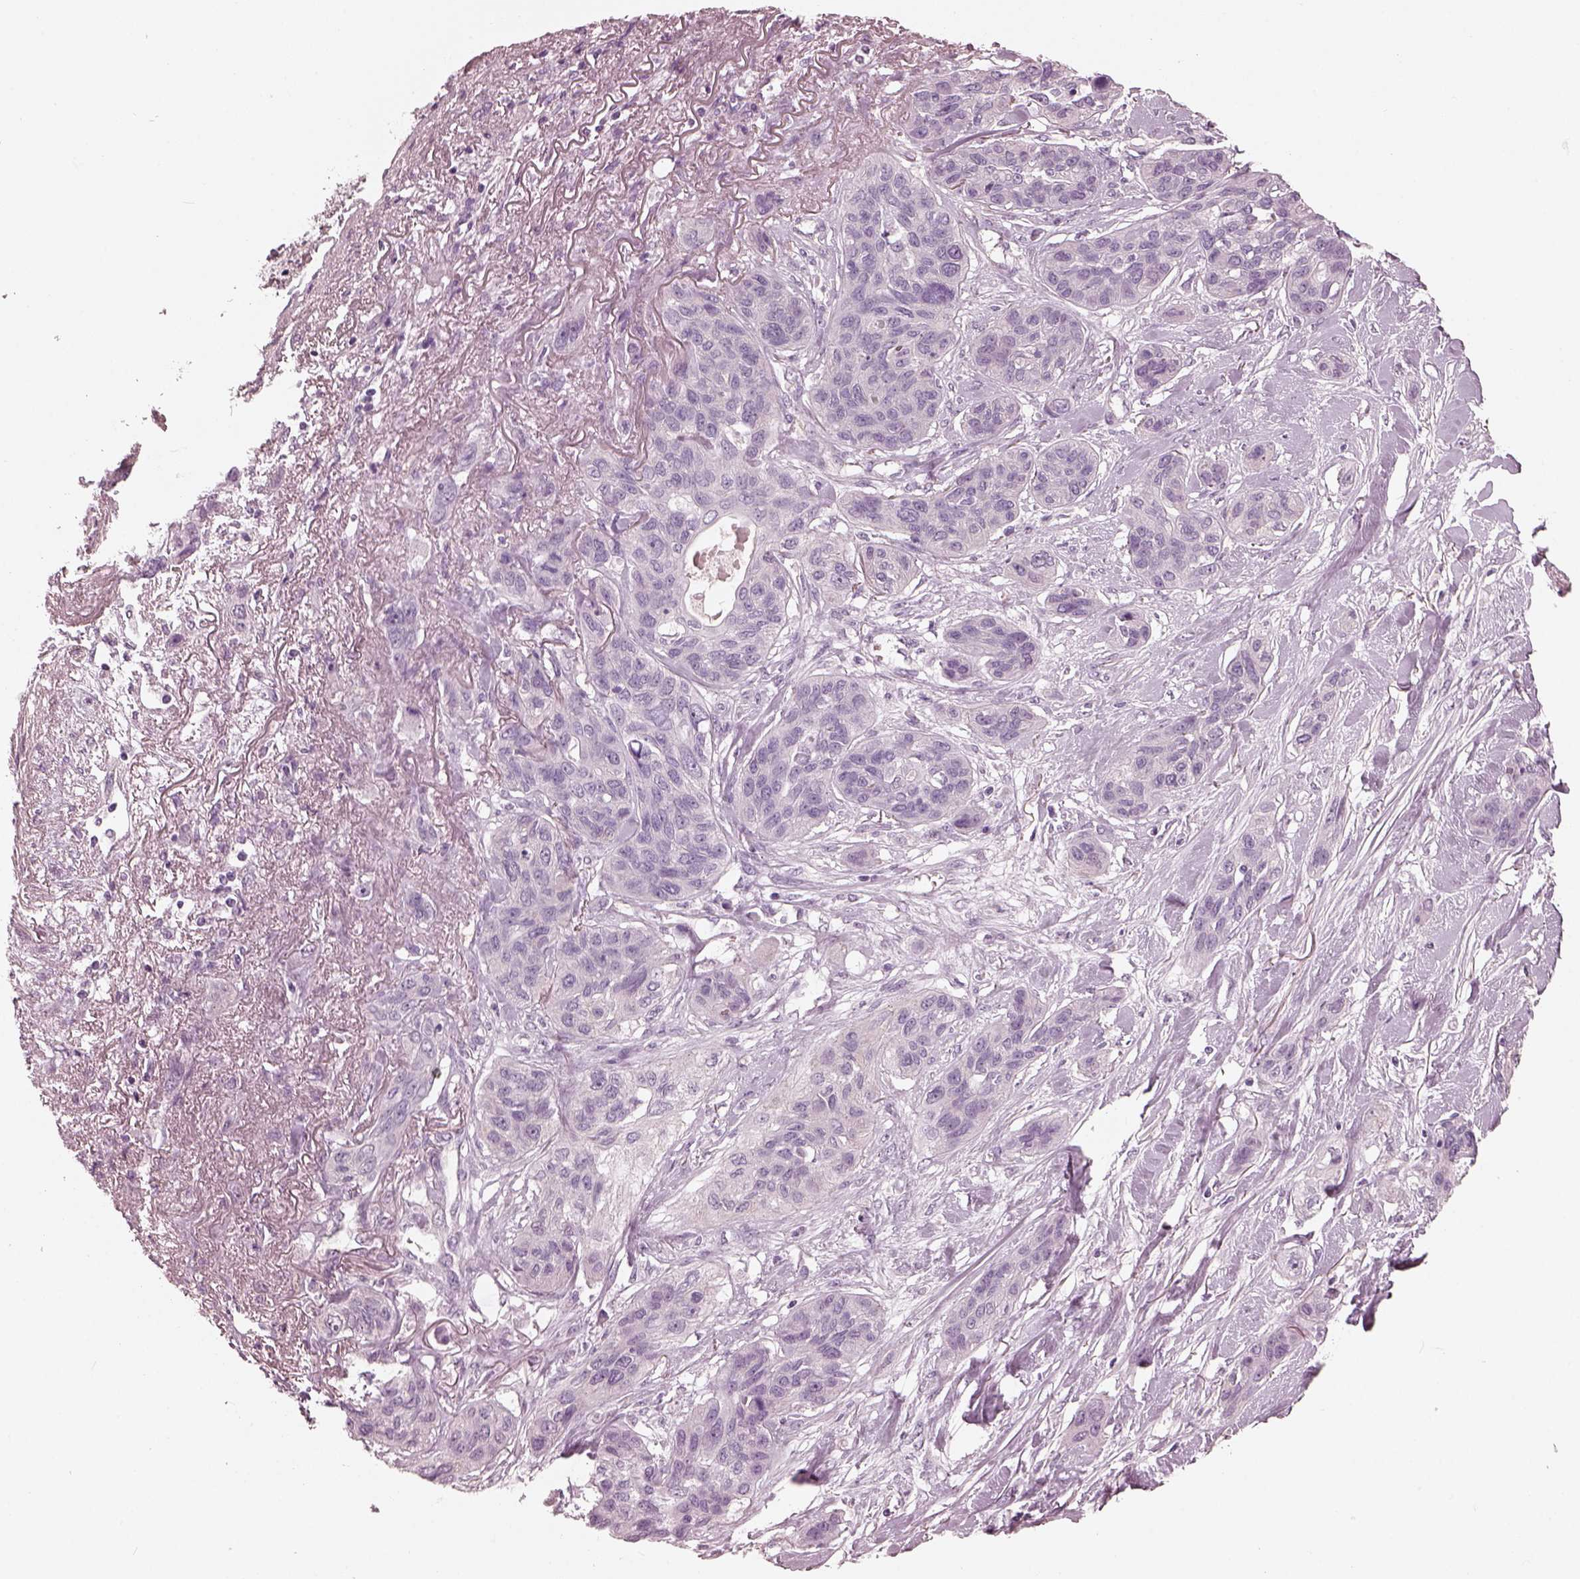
{"staining": {"intensity": "negative", "quantity": "none", "location": "none"}, "tissue": "lung cancer", "cell_type": "Tumor cells", "image_type": "cancer", "snomed": [{"axis": "morphology", "description": "Squamous cell carcinoma, NOS"}, {"axis": "topography", "description": "Lung"}], "caption": "Human lung cancer (squamous cell carcinoma) stained for a protein using immunohistochemistry (IHC) demonstrates no expression in tumor cells.", "gene": "EIF4E1B", "patient": {"sex": "female", "age": 70}}